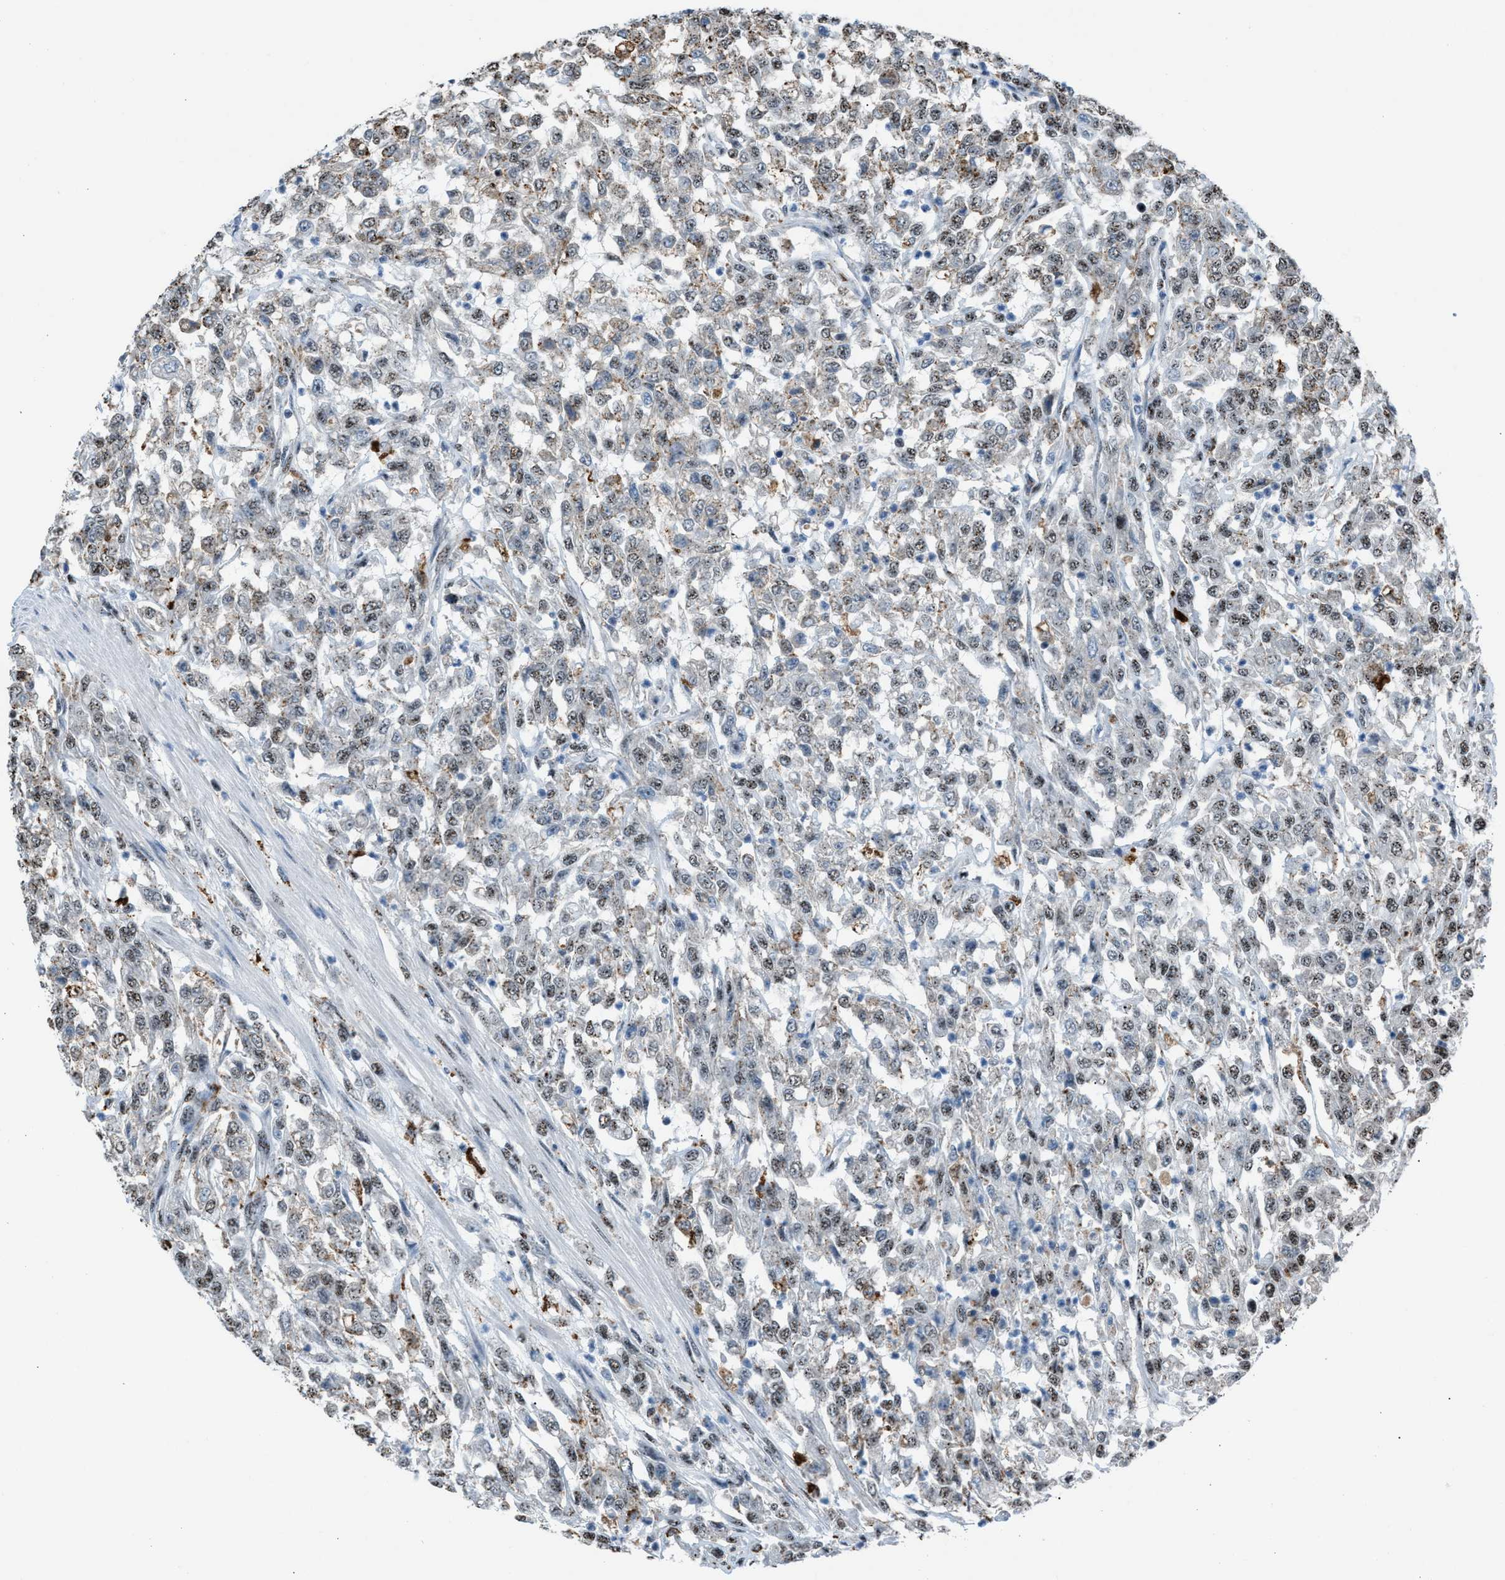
{"staining": {"intensity": "moderate", "quantity": "<25%", "location": "nuclear"}, "tissue": "urothelial cancer", "cell_type": "Tumor cells", "image_type": "cancer", "snomed": [{"axis": "morphology", "description": "Urothelial carcinoma, High grade"}, {"axis": "topography", "description": "Urinary bladder"}], "caption": "Immunohistochemistry photomicrograph of human urothelial carcinoma (high-grade) stained for a protein (brown), which demonstrates low levels of moderate nuclear positivity in about <25% of tumor cells.", "gene": "CENPP", "patient": {"sex": "male", "age": 46}}